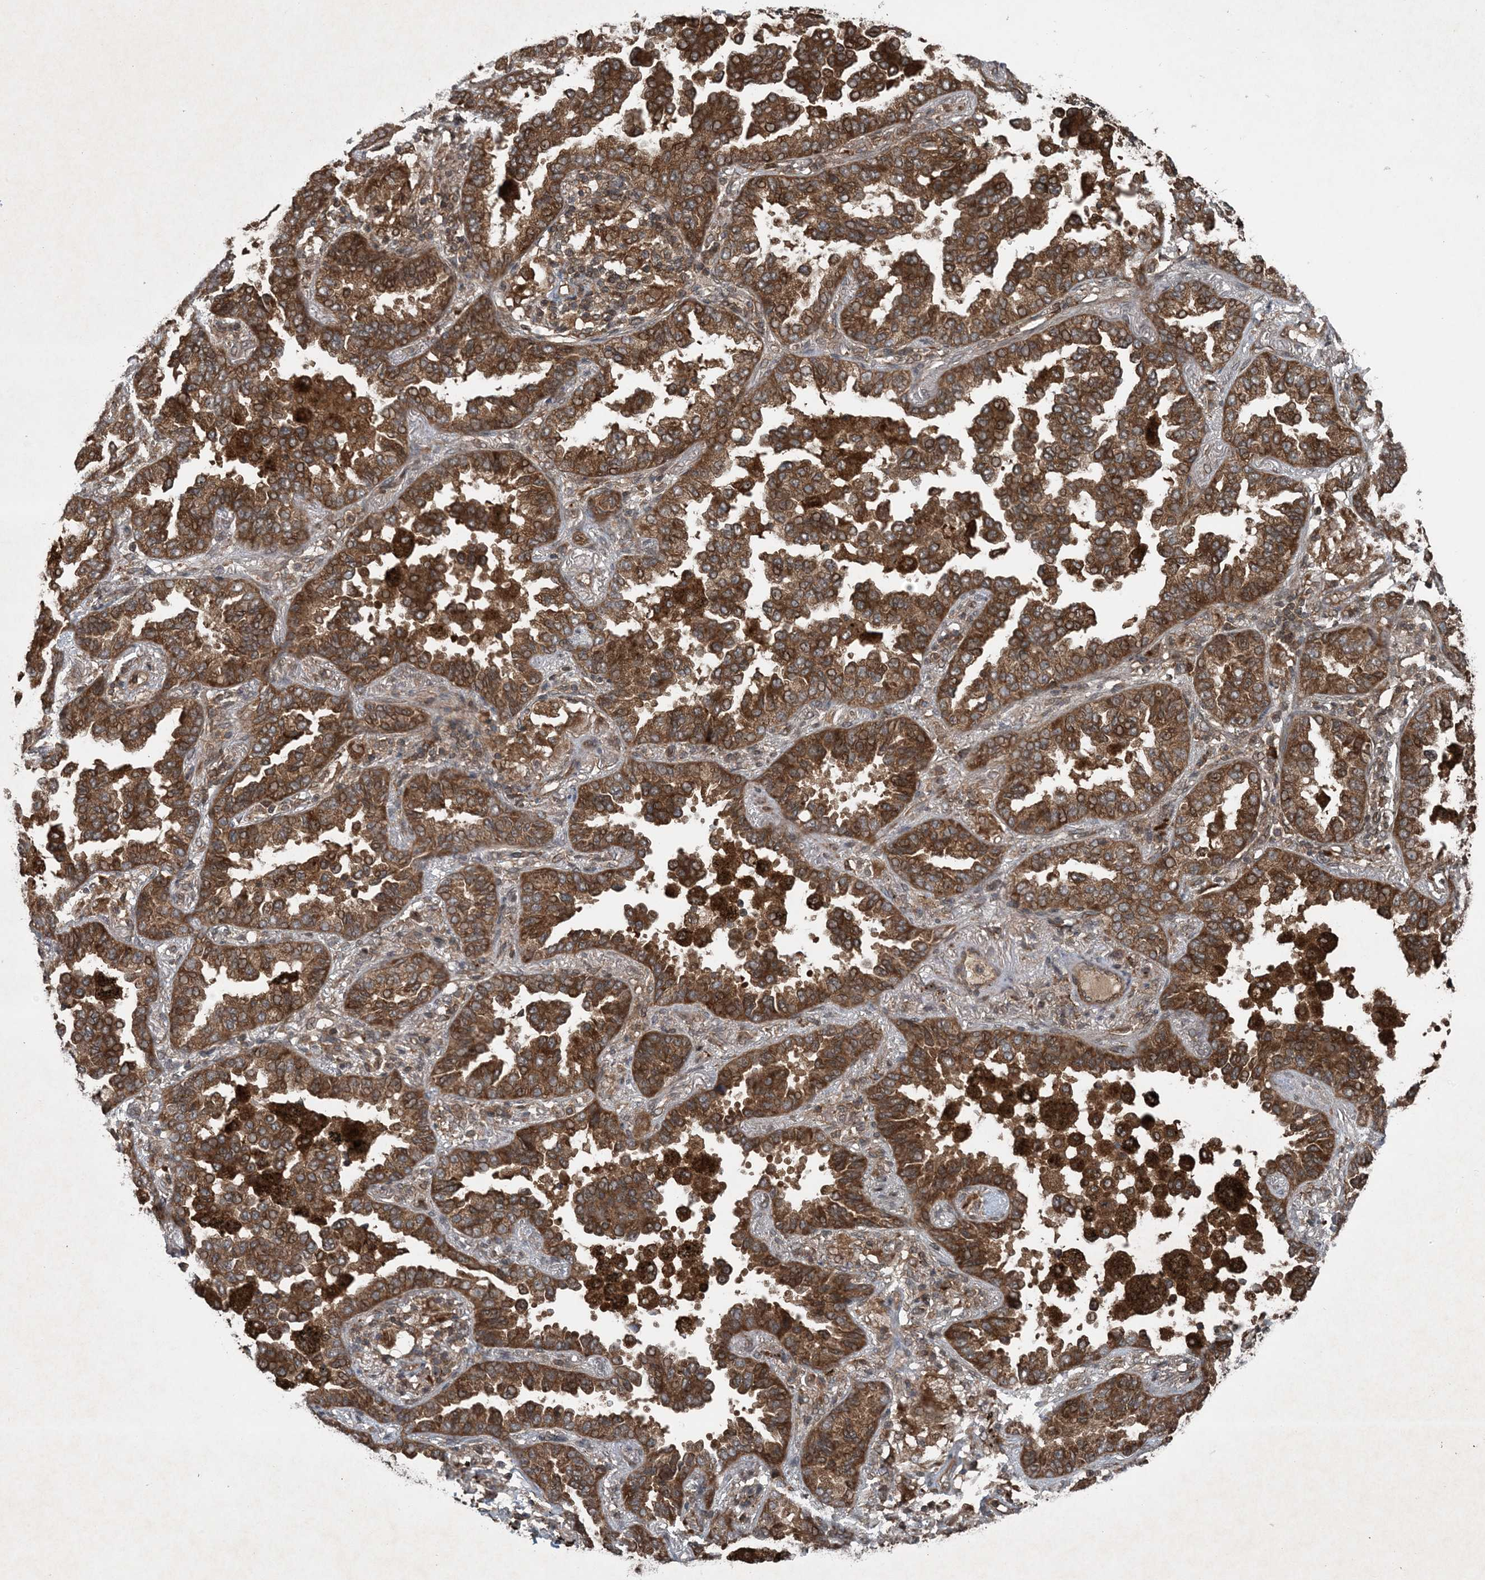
{"staining": {"intensity": "strong", "quantity": ">75%", "location": "cytoplasmic/membranous"}, "tissue": "lung cancer", "cell_type": "Tumor cells", "image_type": "cancer", "snomed": [{"axis": "morphology", "description": "Normal tissue, NOS"}, {"axis": "morphology", "description": "Adenocarcinoma, NOS"}, {"axis": "topography", "description": "Lung"}], "caption": "Lung cancer stained for a protein reveals strong cytoplasmic/membranous positivity in tumor cells. (IHC, brightfield microscopy, high magnification).", "gene": "GNG5", "patient": {"sex": "male", "age": 59}}